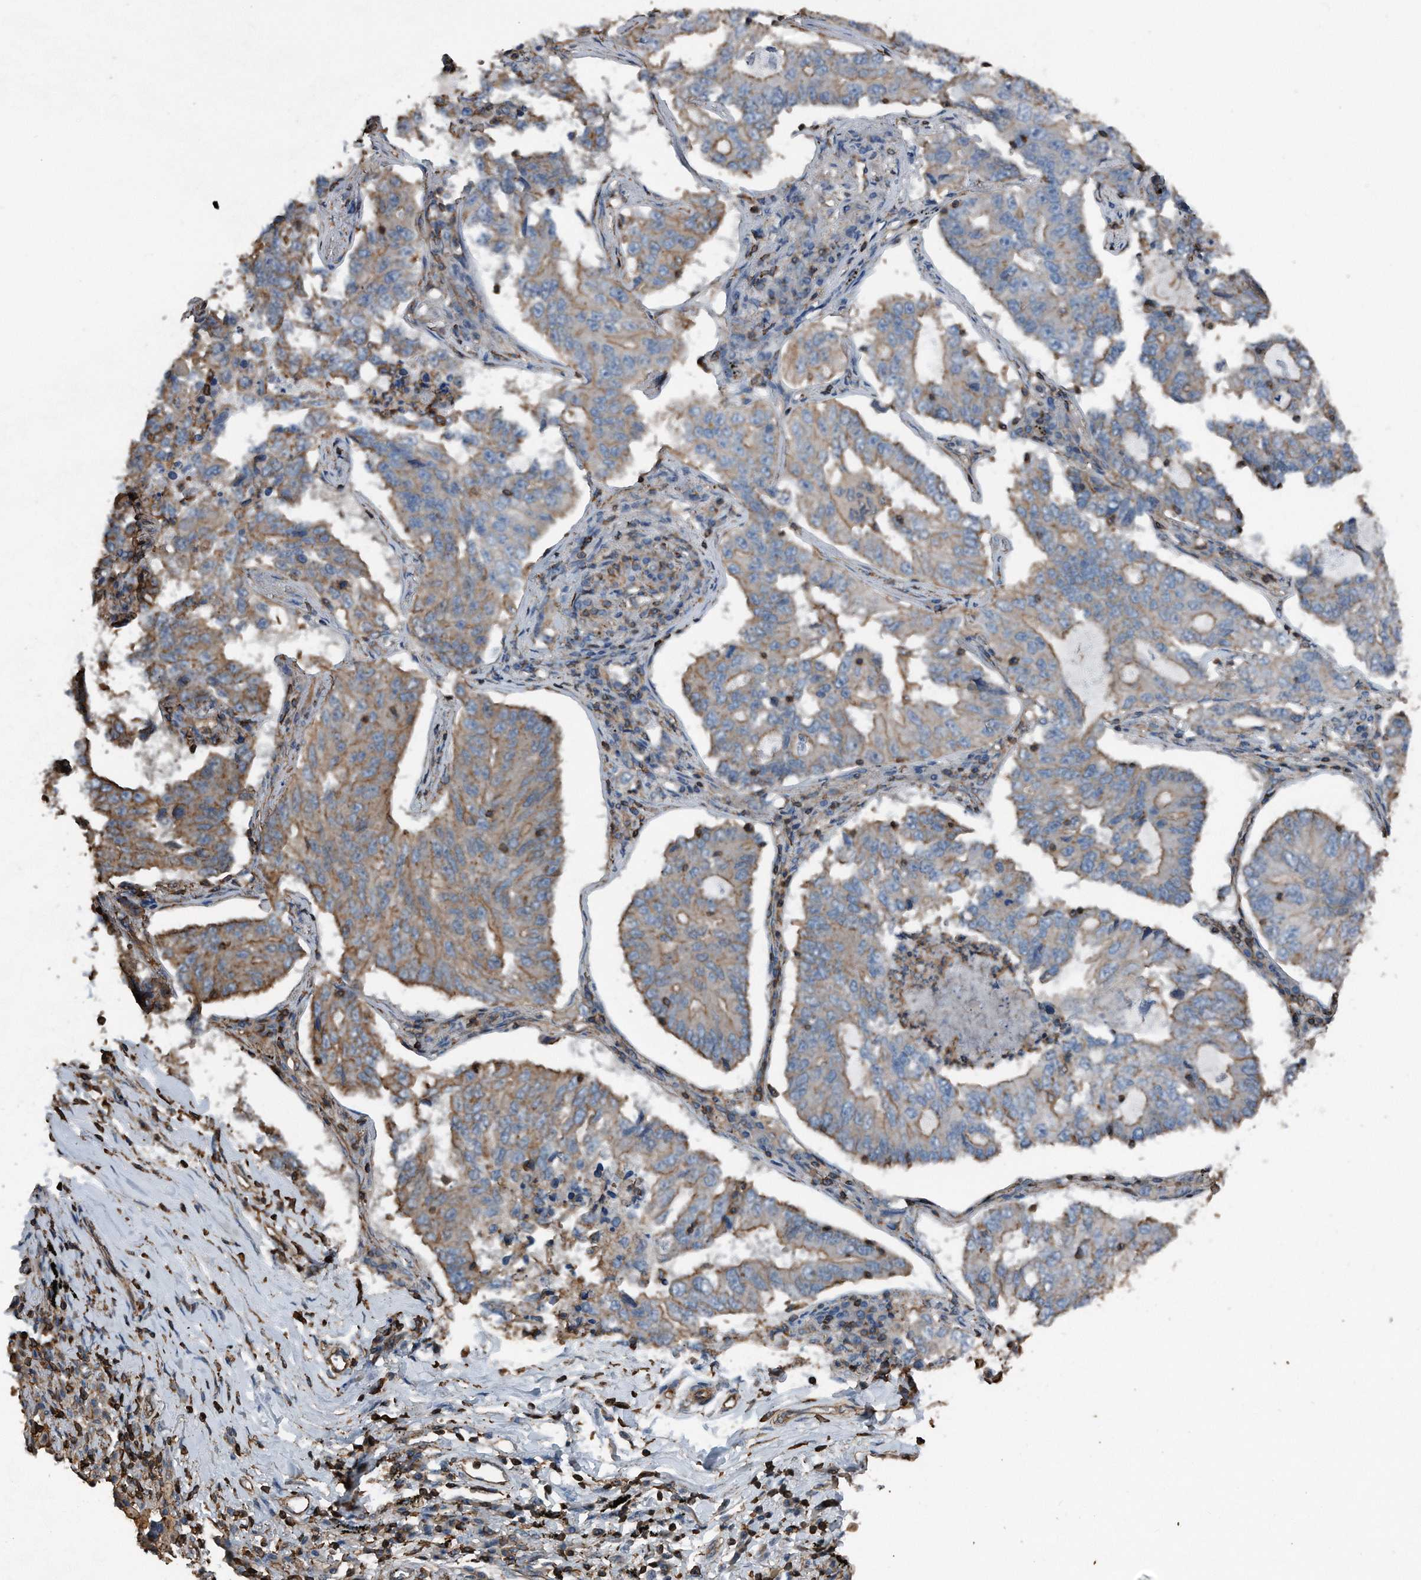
{"staining": {"intensity": "moderate", "quantity": ">75%", "location": "cytoplasmic/membranous"}, "tissue": "lung cancer", "cell_type": "Tumor cells", "image_type": "cancer", "snomed": [{"axis": "morphology", "description": "Adenocarcinoma, NOS"}, {"axis": "topography", "description": "Lung"}], "caption": "Adenocarcinoma (lung) tissue displays moderate cytoplasmic/membranous staining in about >75% of tumor cells, visualized by immunohistochemistry.", "gene": "RSPO3", "patient": {"sex": "female", "age": 51}}